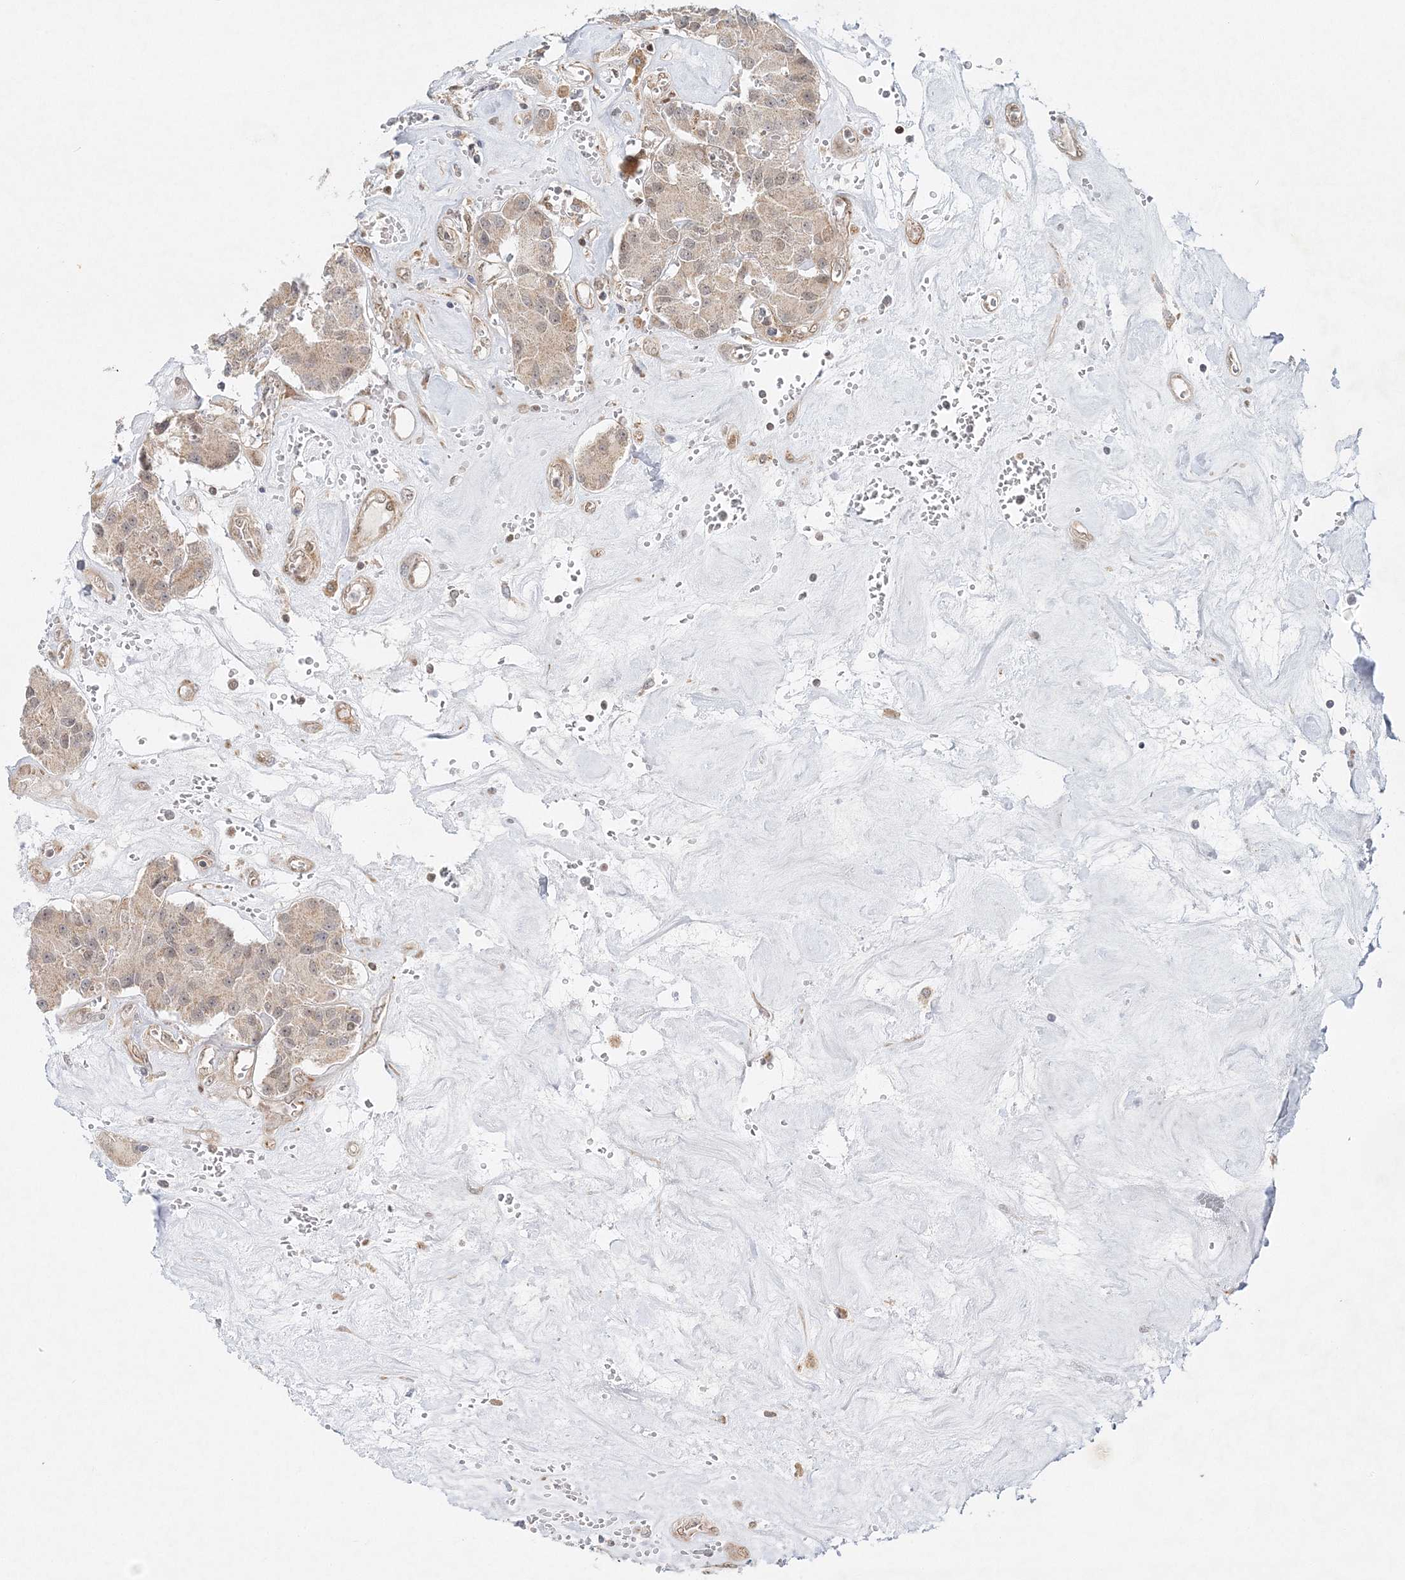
{"staining": {"intensity": "weak", "quantity": ">75%", "location": "cytoplasmic/membranous"}, "tissue": "carcinoid", "cell_type": "Tumor cells", "image_type": "cancer", "snomed": [{"axis": "morphology", "description": "Carcinoid, malignant, NOS"}, {"axis": "topography", "description": "Pancreas"}], "caption": "Immunohistochemistry photomicrograph of human carcinoid stained for a protein (brown), which reveals low levels of weak cytoplasmic/membranous staining in approximately >75% of tumor cells.", "gene": "RAB11FIP2", "patient": {"sex": "male", "age": 41}}